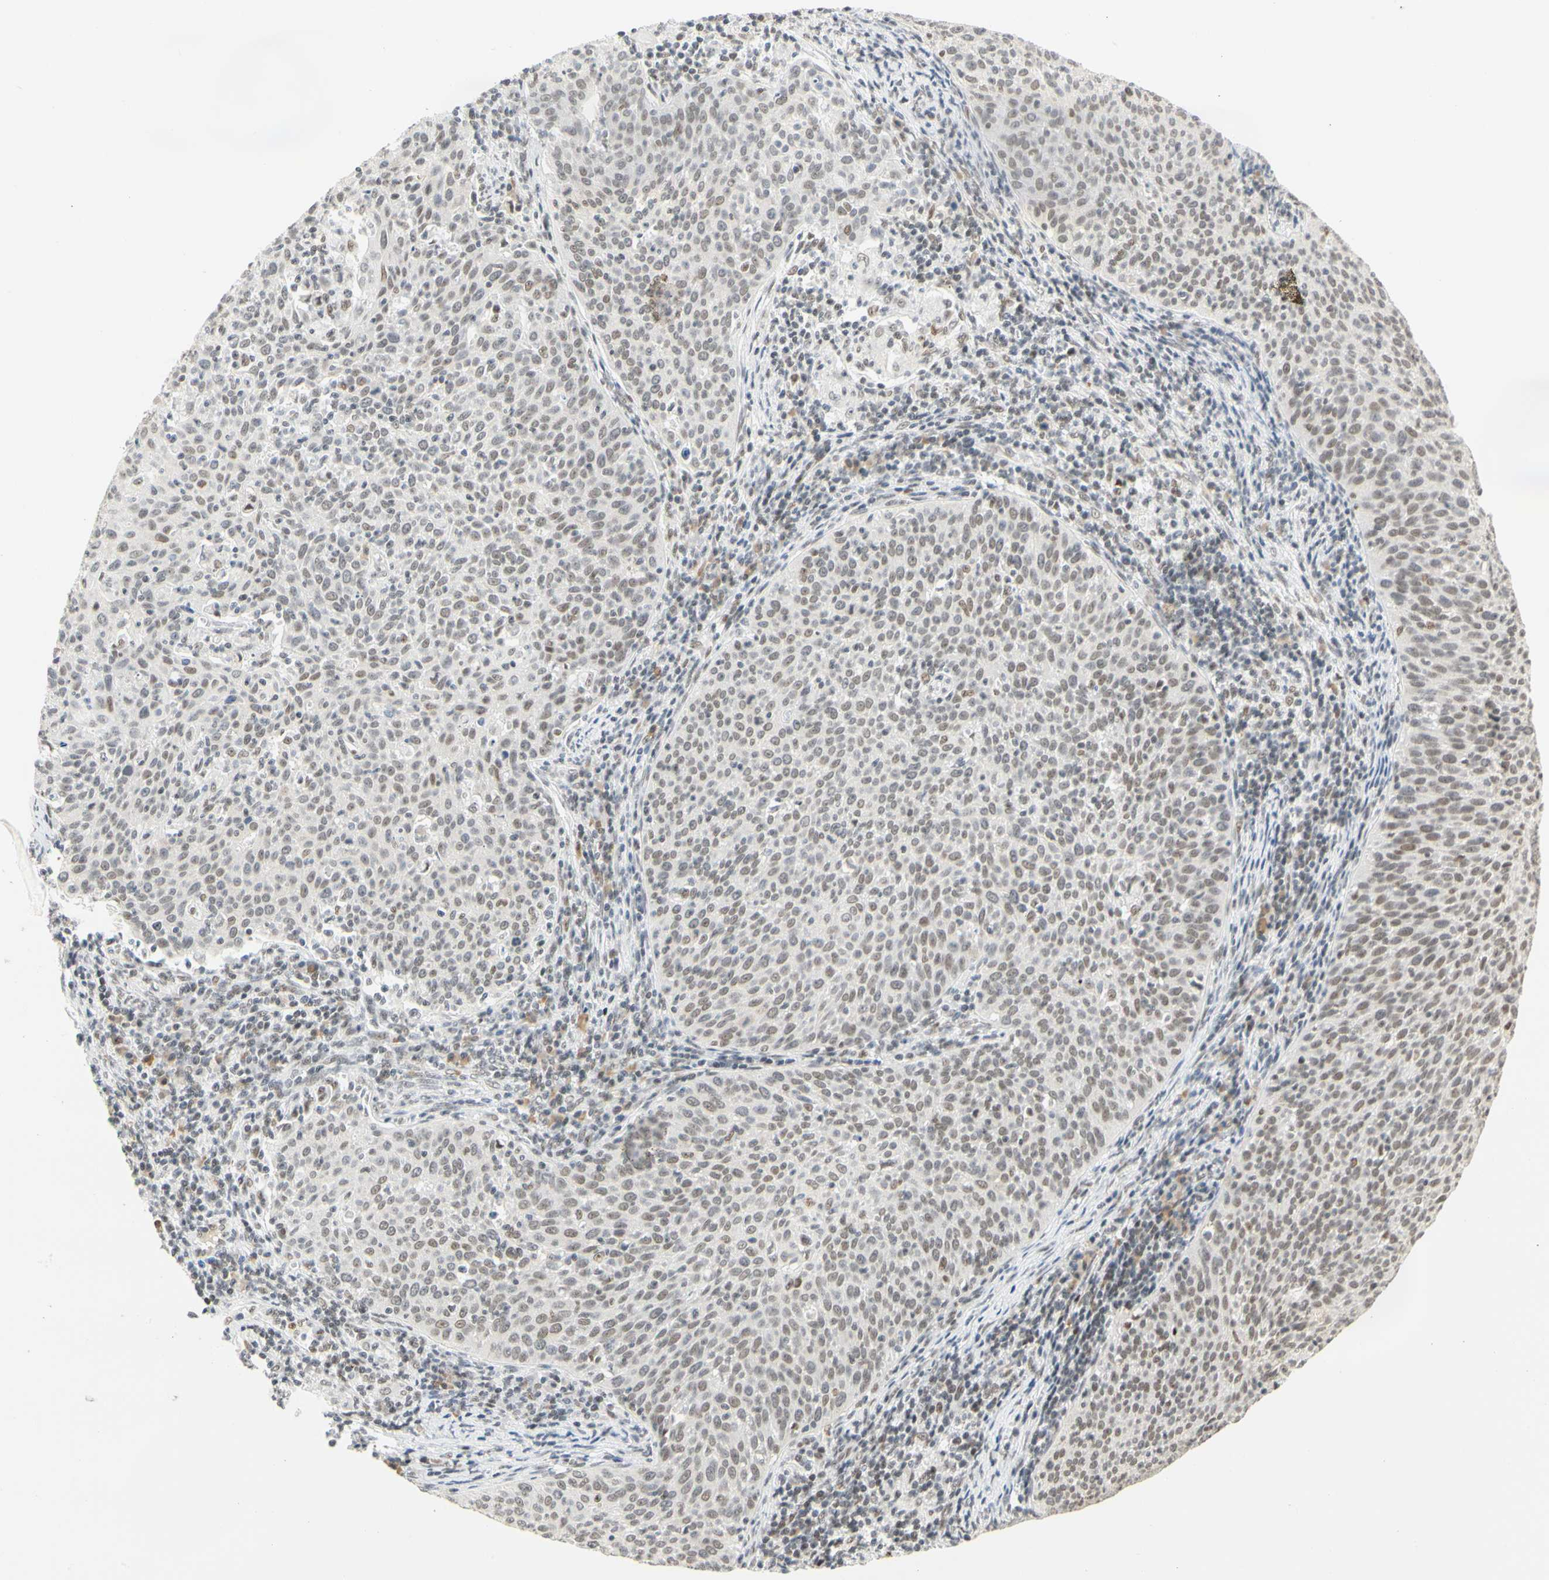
{"staining": {"intensity": "weak", "quantity": ">75%", "location": "nuclear"}, "tissue": "cervical cancer", "cell_type": "Tumor cells", "image_type": "cancer", "snomed": [{"axis": "morphology", "description": "Squamous cell carcinoma, NOS"}, {"axis": "topography", "description": "Cervix"}], "caption": "An image of cervical squamous cell carcinoma stained for a protein reveals weak nuclear brown staining in tumor cells.", "gene": "ZSCAN16", "patient": {"sex": "female", "age": 38}}